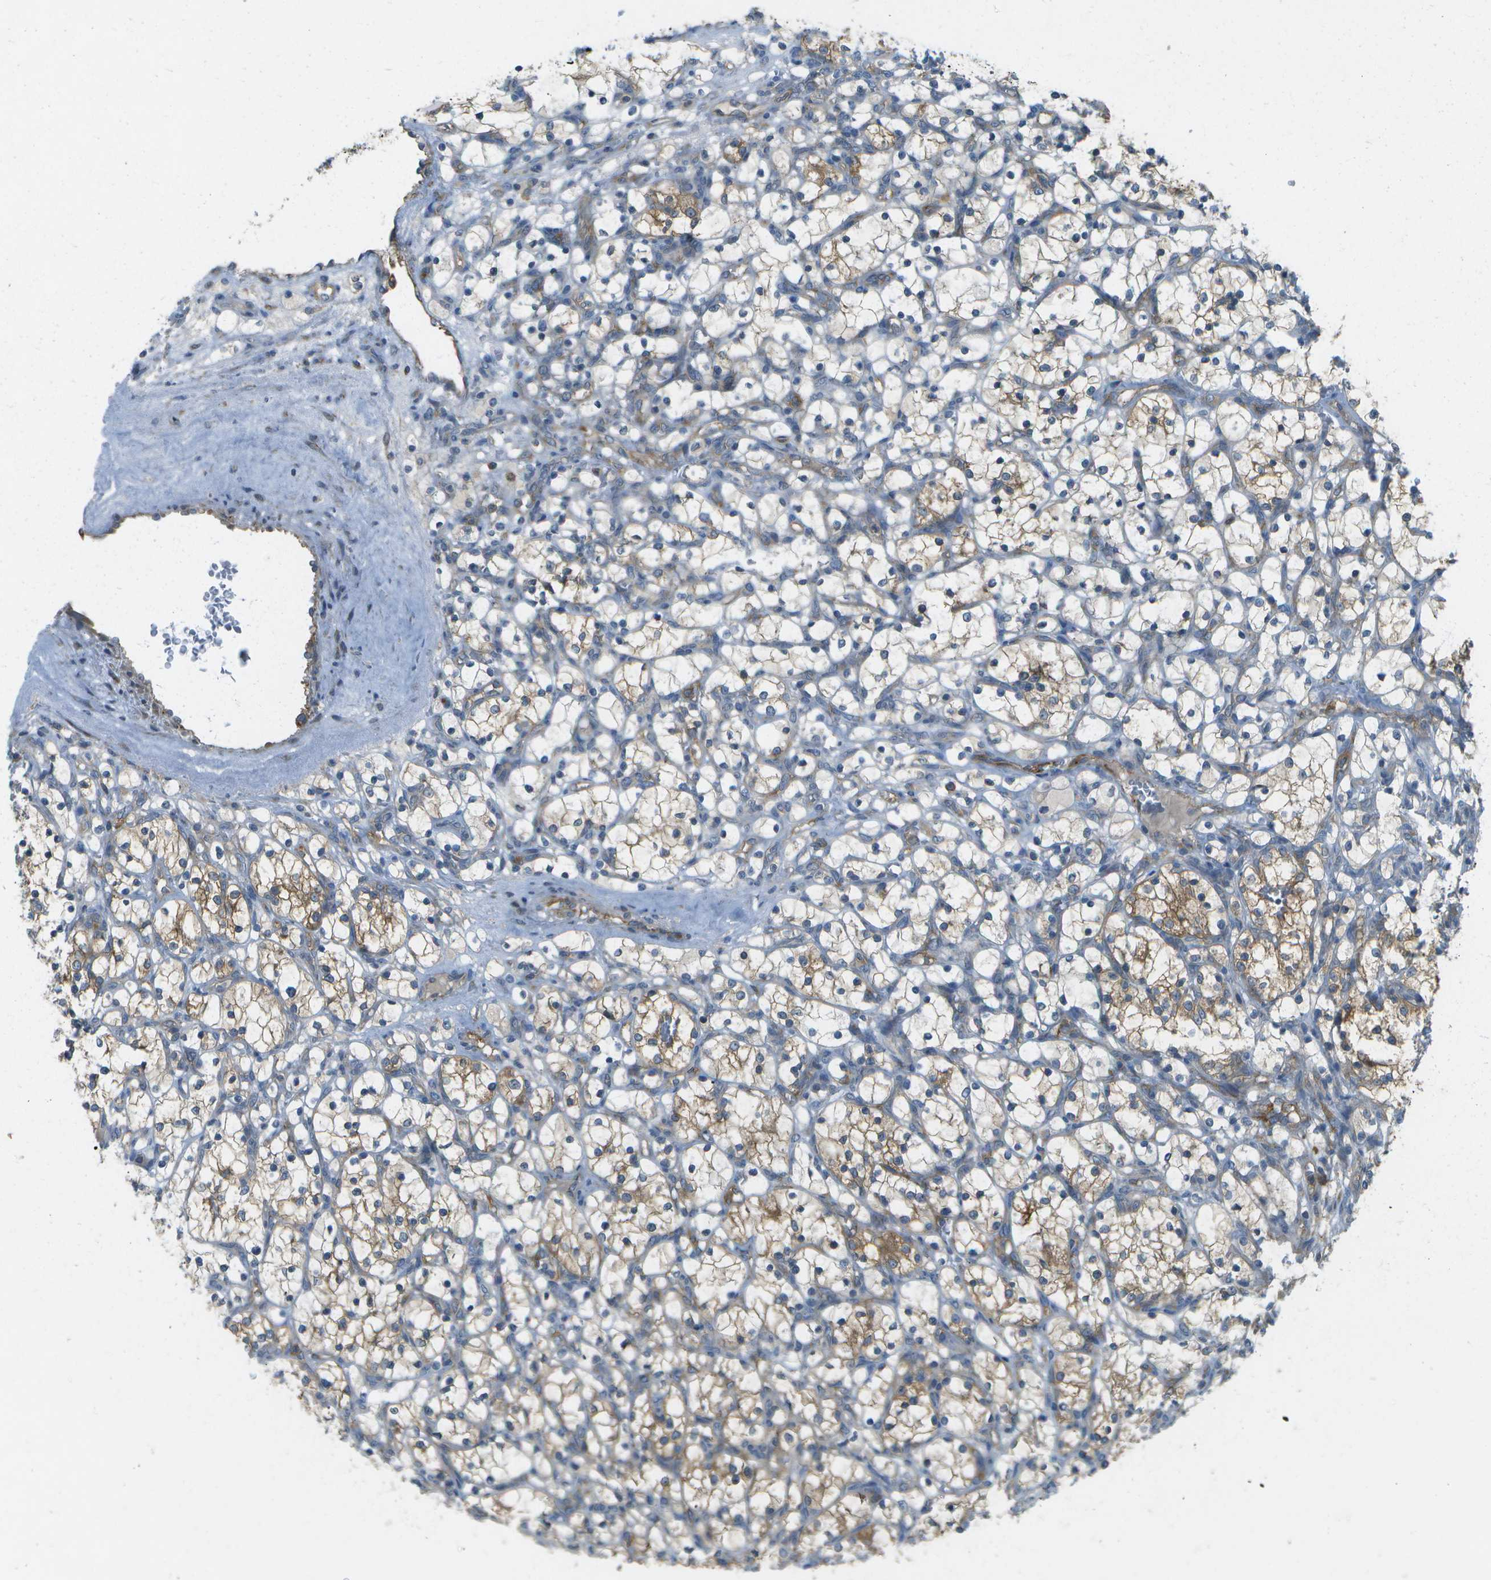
{"staining": {"intensity": "moderate", "quantity": "25%-75%", "location": "cytoplasmic/membranous"}, "tissue": "renal cancer", "cell_type": "Tumor cells", "image_type": "cancer", "snomed": [{"axis": "morphology", "description": "Adenocarcinoma, NOS"}, {"axis": "topography", "description": "Kidney"}], "caption": "Protein staining of renal cancer tissue reveals moderate cytoplasmic/membranous positivity in about 25%-75% of tumor cells.", "gene": "WNK2", "patient": {"sex": "female", "age": 69}}